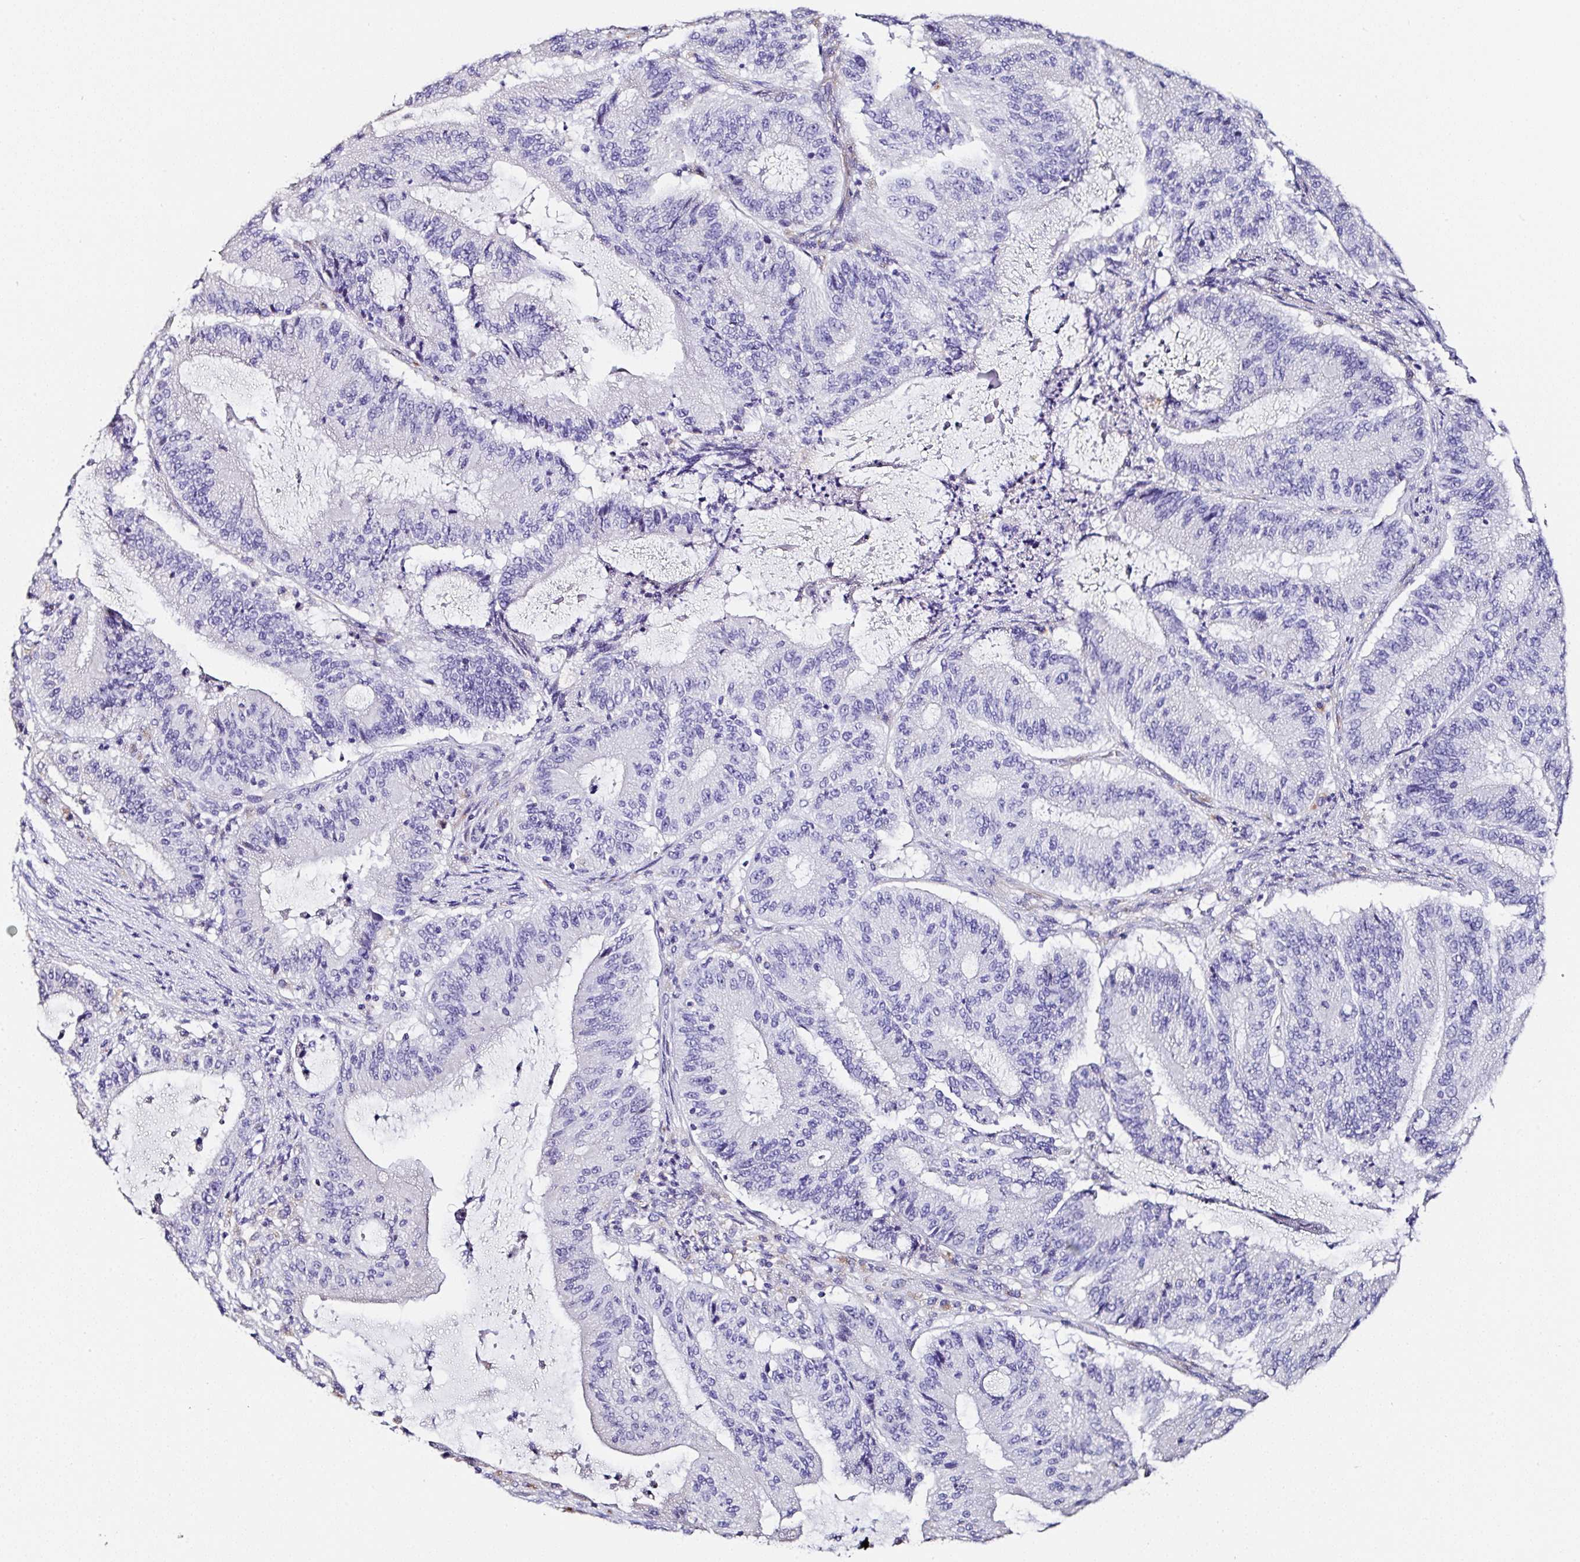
{"staining": {"intensity": "negative", "quantity": "none", "location": "none"}, "tissue": "liver cancer", "cell_type": "Tumor cells", "image_type": "cancer", "snomed": [{"axis": "morphology", "description": "Normal tissue, NOS"}, {"axis": "morphology", "description": "Cholangiocarcinoma"}, {"axis": "topography", "description": "Liver"}, {"axis": "topography", "description": "Peripheral nerve tissue"}], "caption": "Liver cancer (cholangiocarcinoma) was stained to show a protein in brown. There is no significant positivity in tumor cells. (DAB (3,3'-diaminobenzidine) immunohistochemistry with hematoxylin counter stain).", "gene": "TMPRSS11E", "patient": {"sex": "female", "age": 73}}